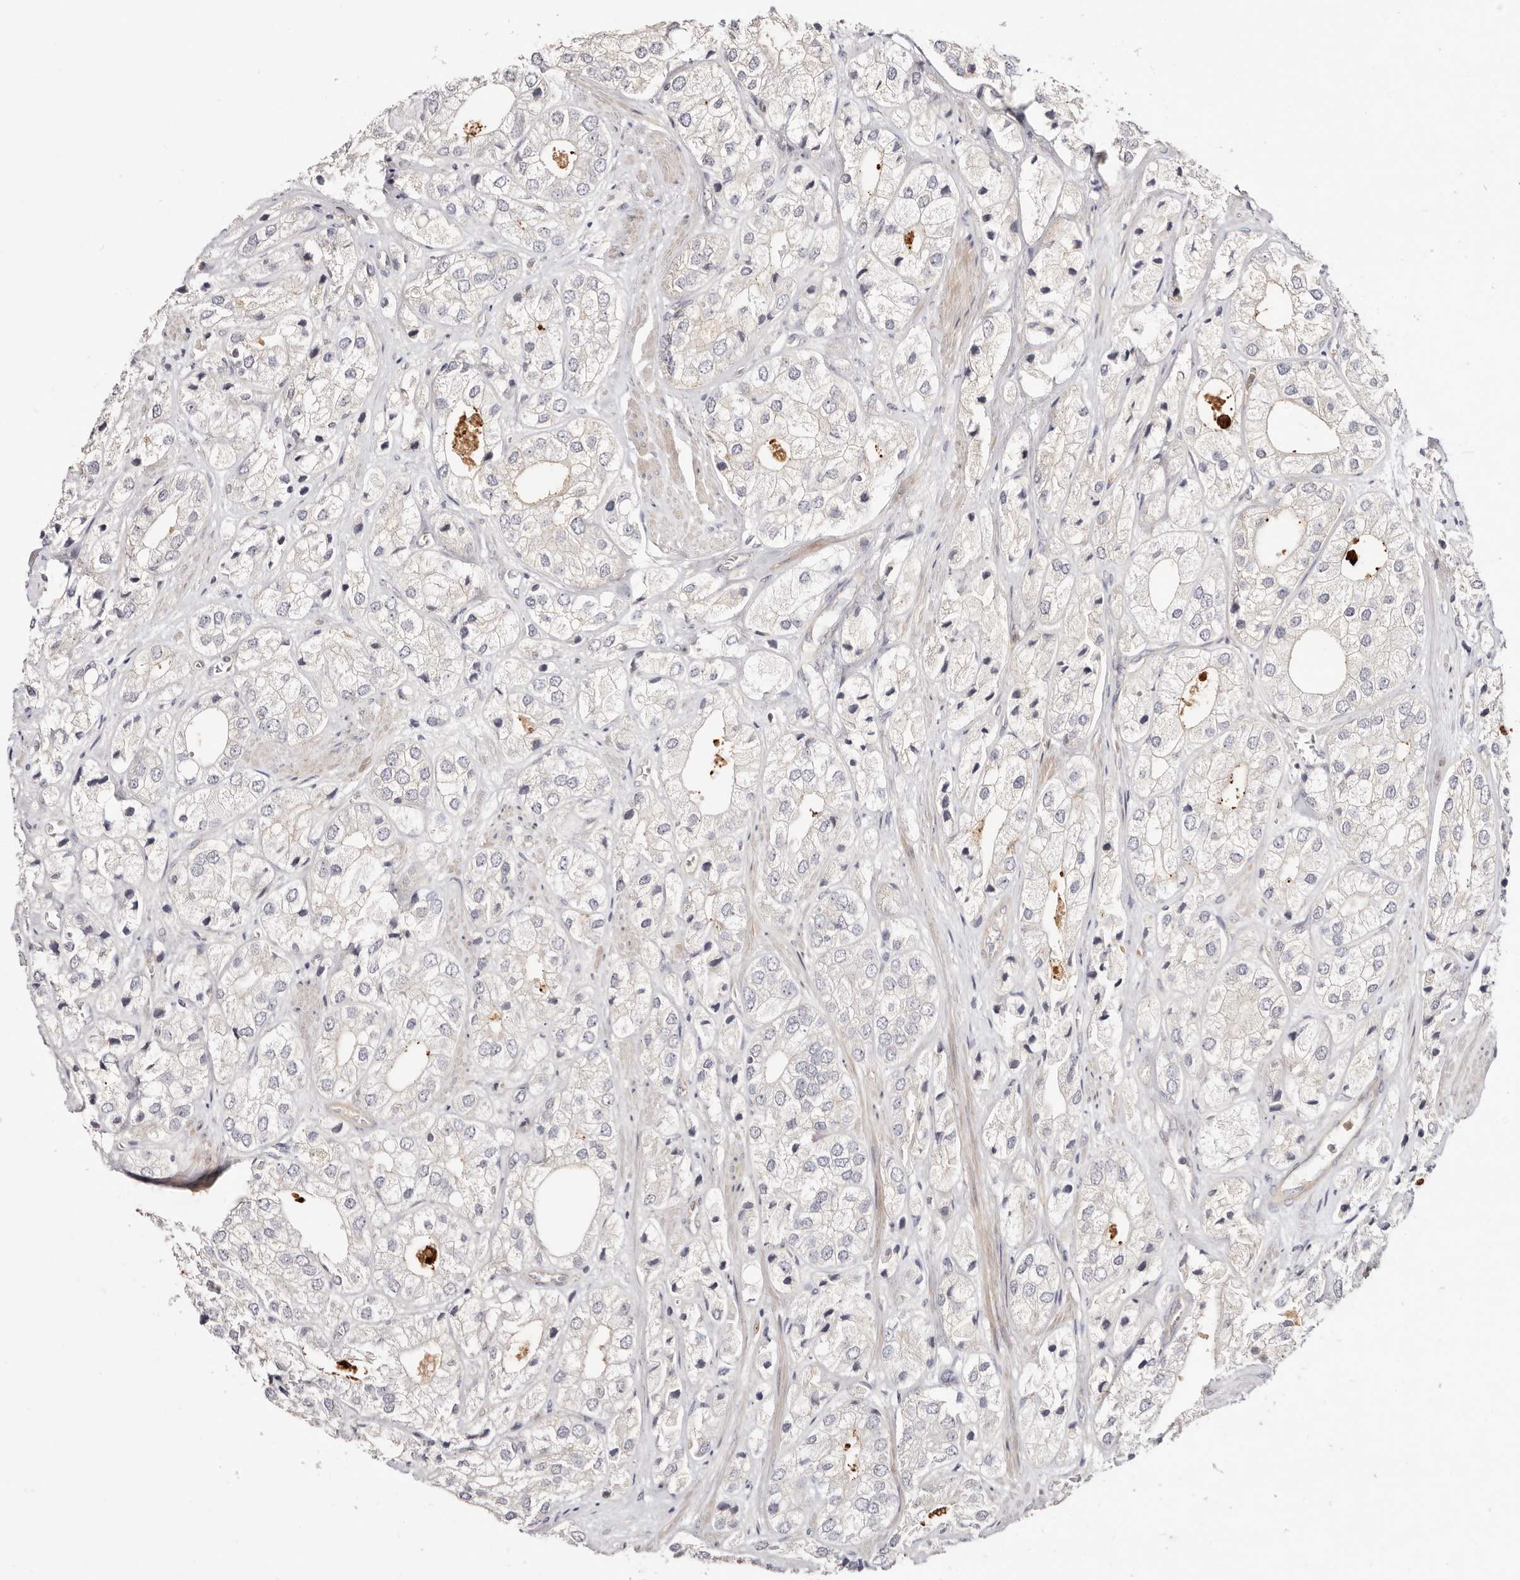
{"staining": {"intensity": "negative", "quantity": "none", "location": "none"}, "tissue": "prostate cancer", "cell_type": "Tumor cells", "image_type": "cancer", "snomed": [{"axis": "morphology", "description": "Adenocarcinoma, High grade"}, {"axis": "topography", "description": "Prostate"}], "caption": "Immunohistochemical staining of human prostate cancer shows no significant staining in tumor cells.", "gene": "SLC35B2", "patient": {"sex": "male", "age": 50}}